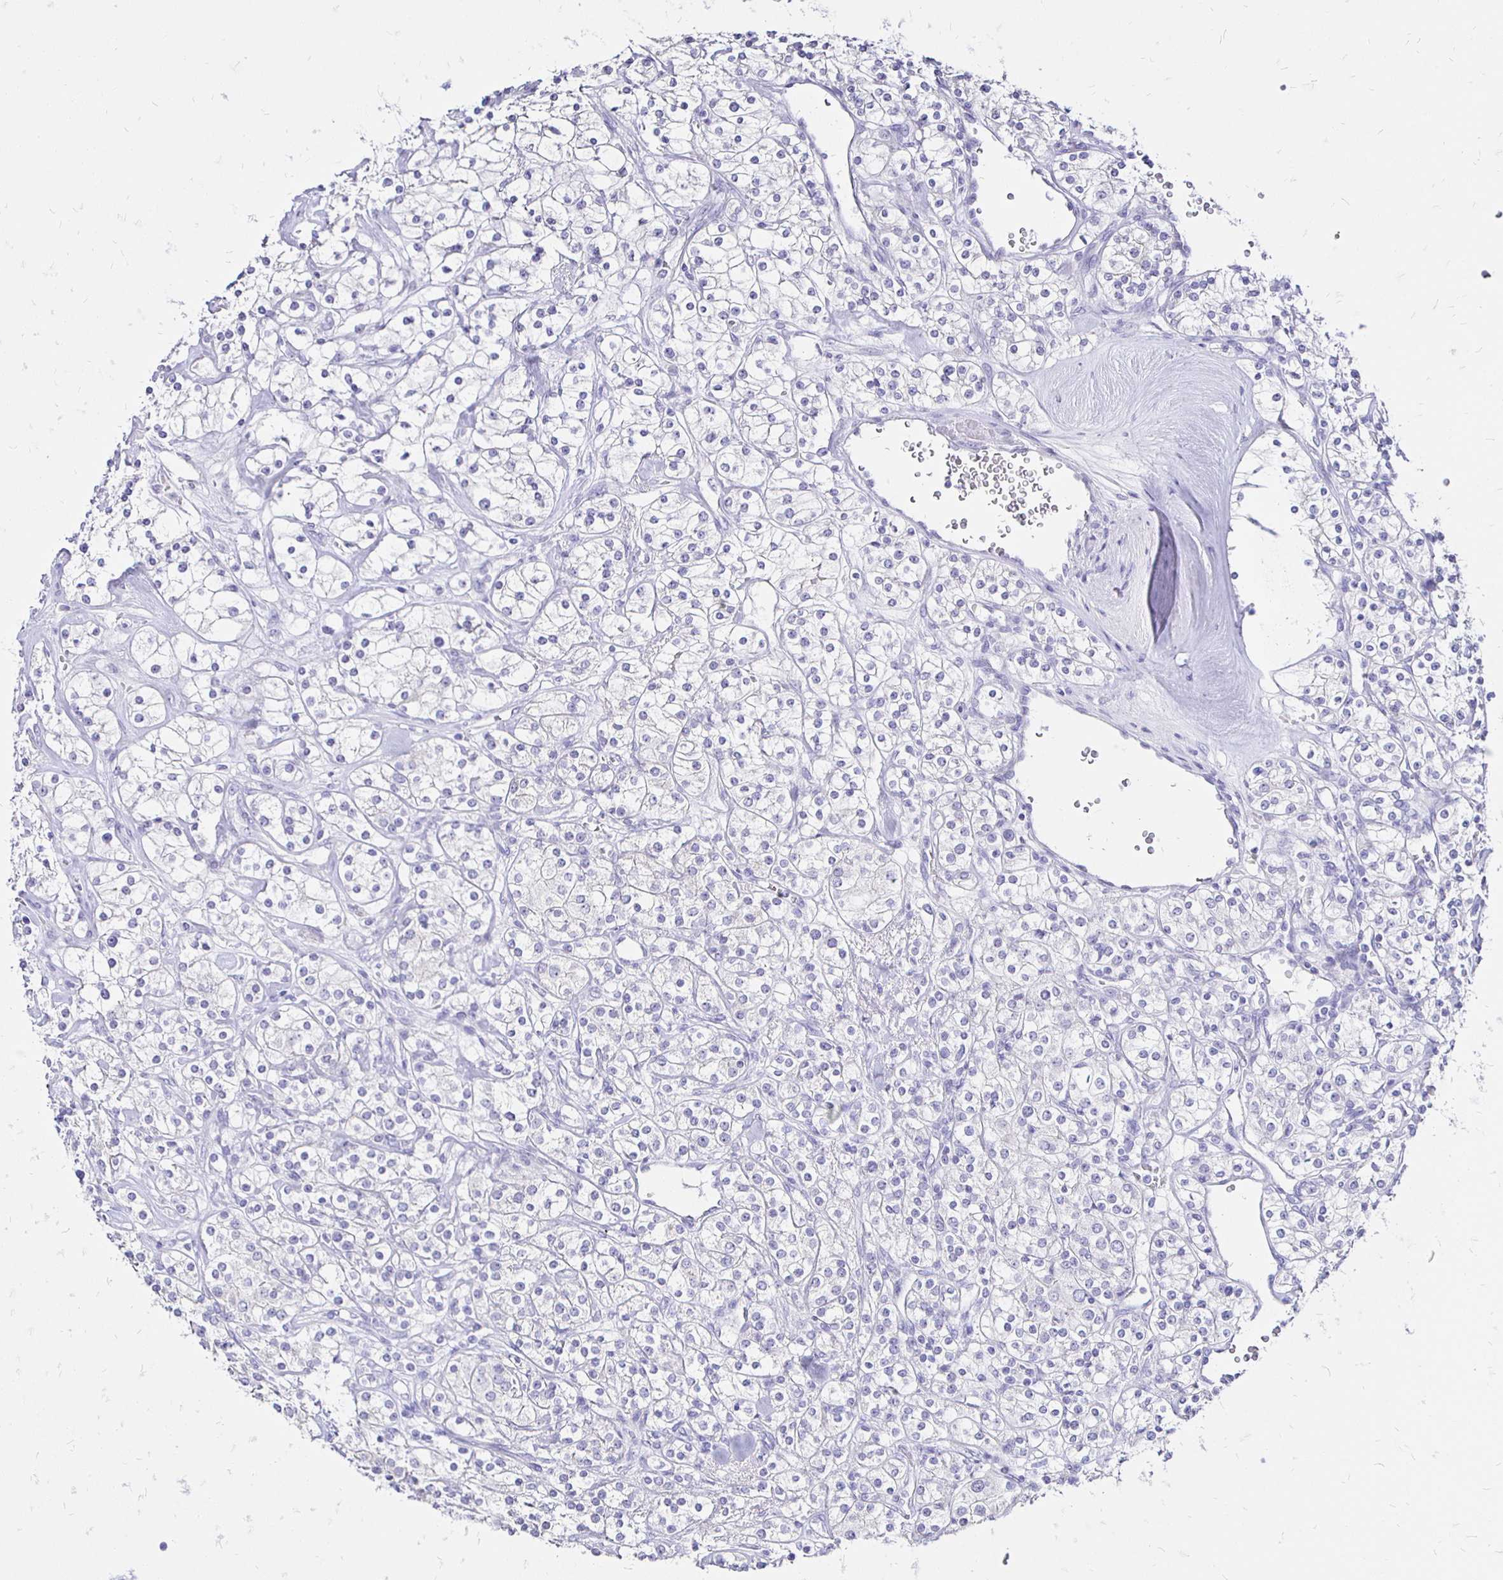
{"staining": {"intensity": "negative", "quantity": "none", "location": "none"}, "tissue": "renal cancer", "cell_type": "Tumor cells", "image_type": "cancer", "snomed": [{"axis": "morphology", "description": "Adenocarcinoma, NOS"}, {"axis": "topography", "description": "Kidney"}], "caption": "This is a photomicrograph of IHC staining of renal cancer, which shows no positivity in tumor cells.", "gene": "IRGC", "patient": {"sex": "male", "age": 77}}